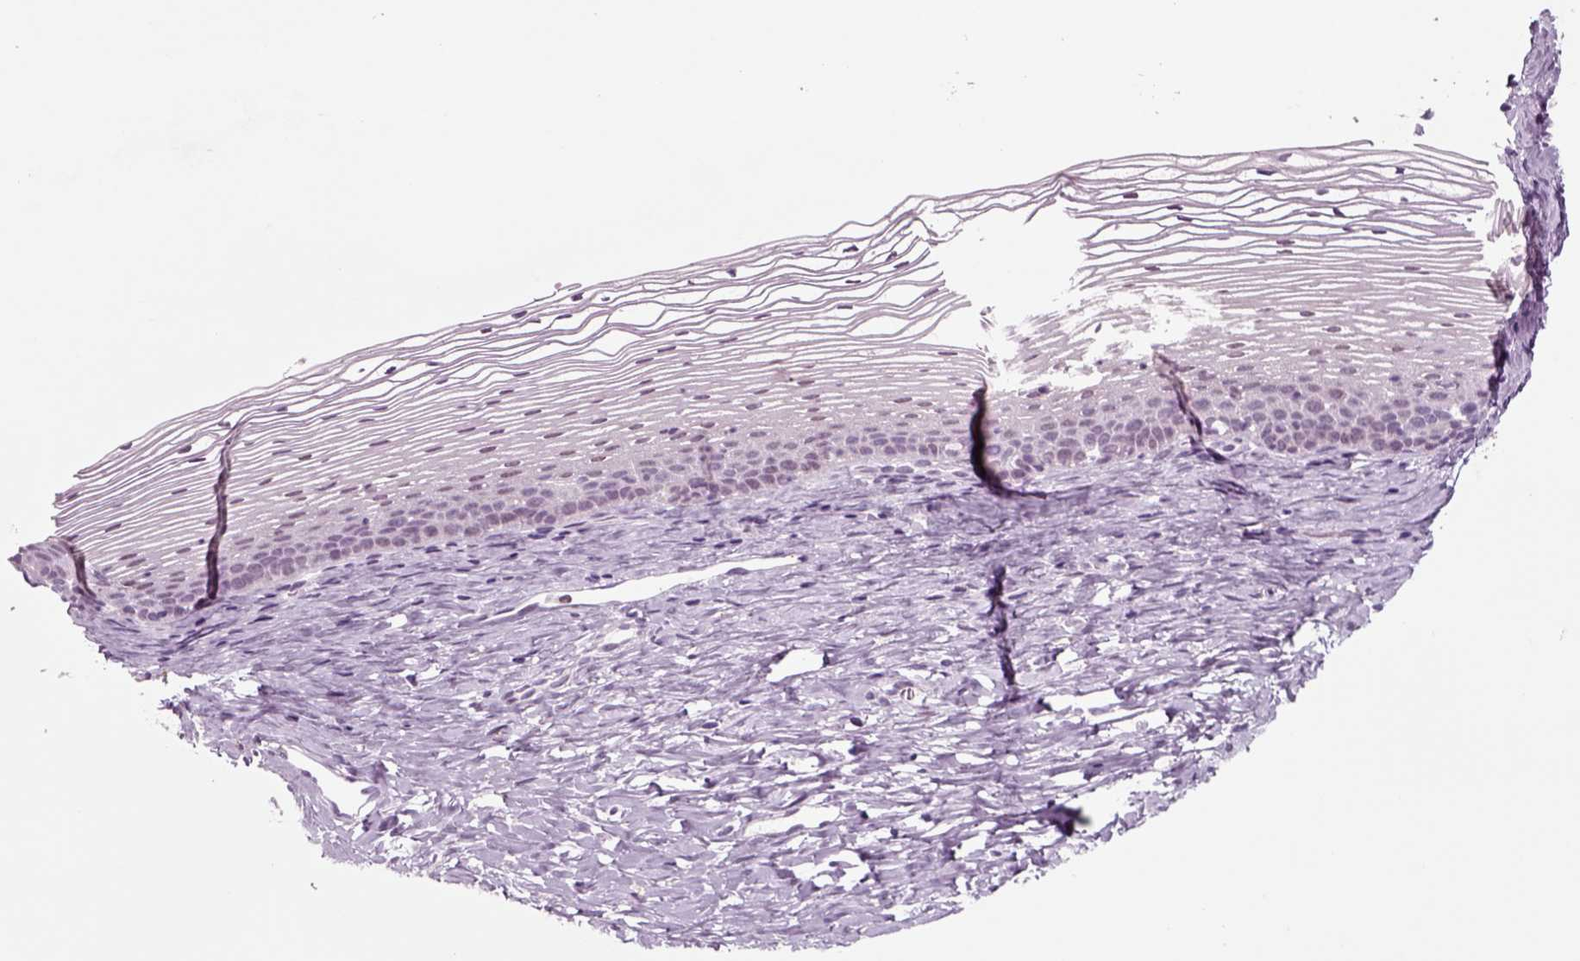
{"staining": {"intensity": "negative", "quantity": "none", "location": "none"}, "tissue": "cervix", "cell_type": "Glandular cells", "image_type": "normal", "snomed": [{"axis": "morphology", "description": "Normal tissue, NOS"}, {"axis": "topography", "description": "Cervix"}], "caption": "Normal cervix was stained to show a protein in brown. There is no significant staining in glandular cells.", "gene": "CHGB", "patient": {"sex": "female", "age": 39}}